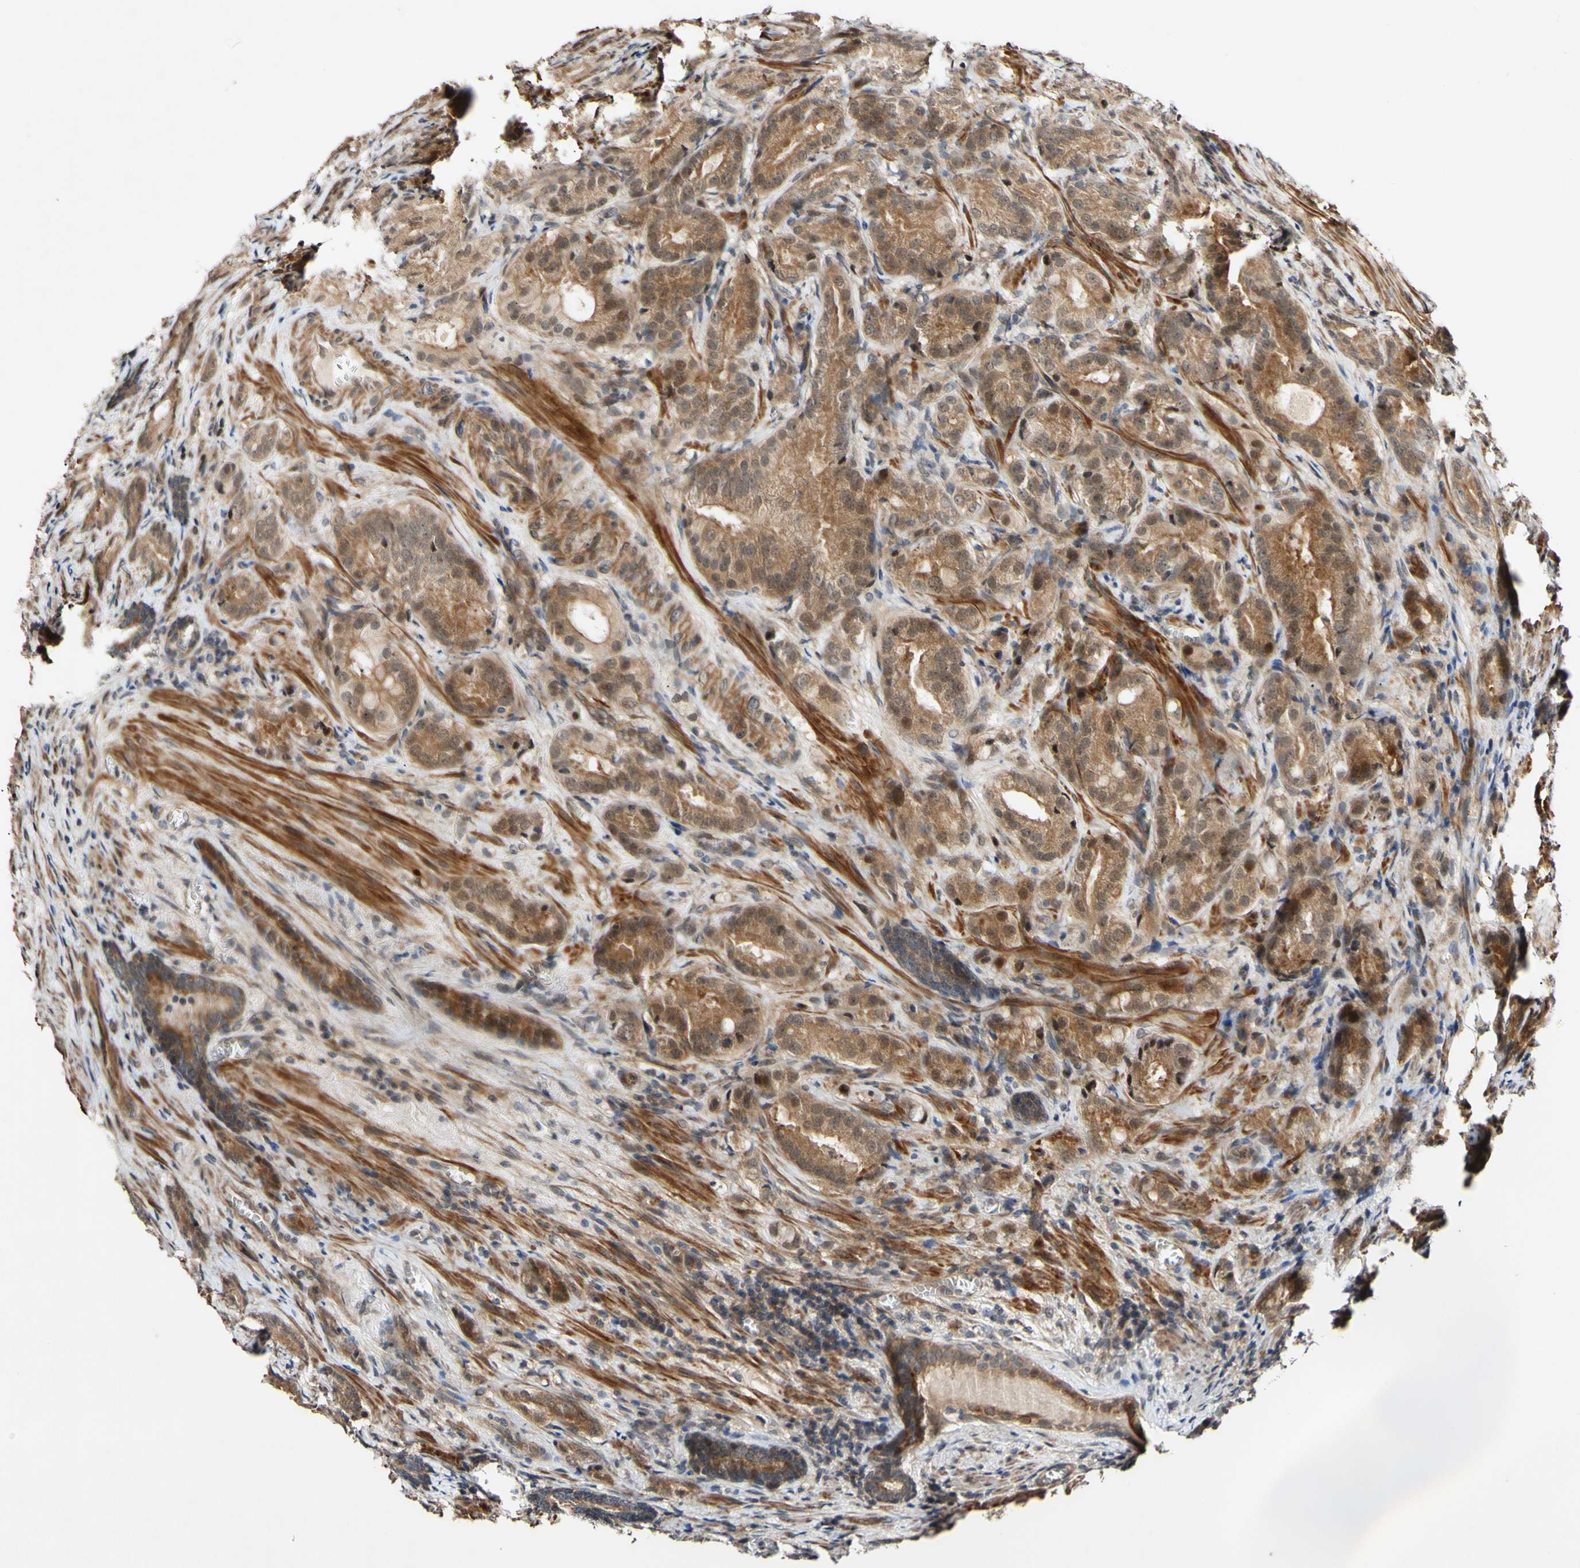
{"staining": {"intensity": "moderate", "quantity": ">75%", "location": "cytoplasmic/membranous,nuclear"}, "tissue": "prostate cancer", "cell_type": "Tumor cells", "image_type": "cancer", "snomed": [{"axis": "morphology", "description": "Adenocarcinoma, High grade"}, {"axis": "topography", "description": "Prostate"}], "caption": "Tumor cells show moderate cytoplasmic/membranous and nuclear expression in about >75% of cells in adenocarcinoma (high-grade) (prostate). Immunohistochemistry stains the protein in brown and the nuclei are stained blue.", "gene": "CSNK1E", "patient": {"sex": "male", "age": 64}}